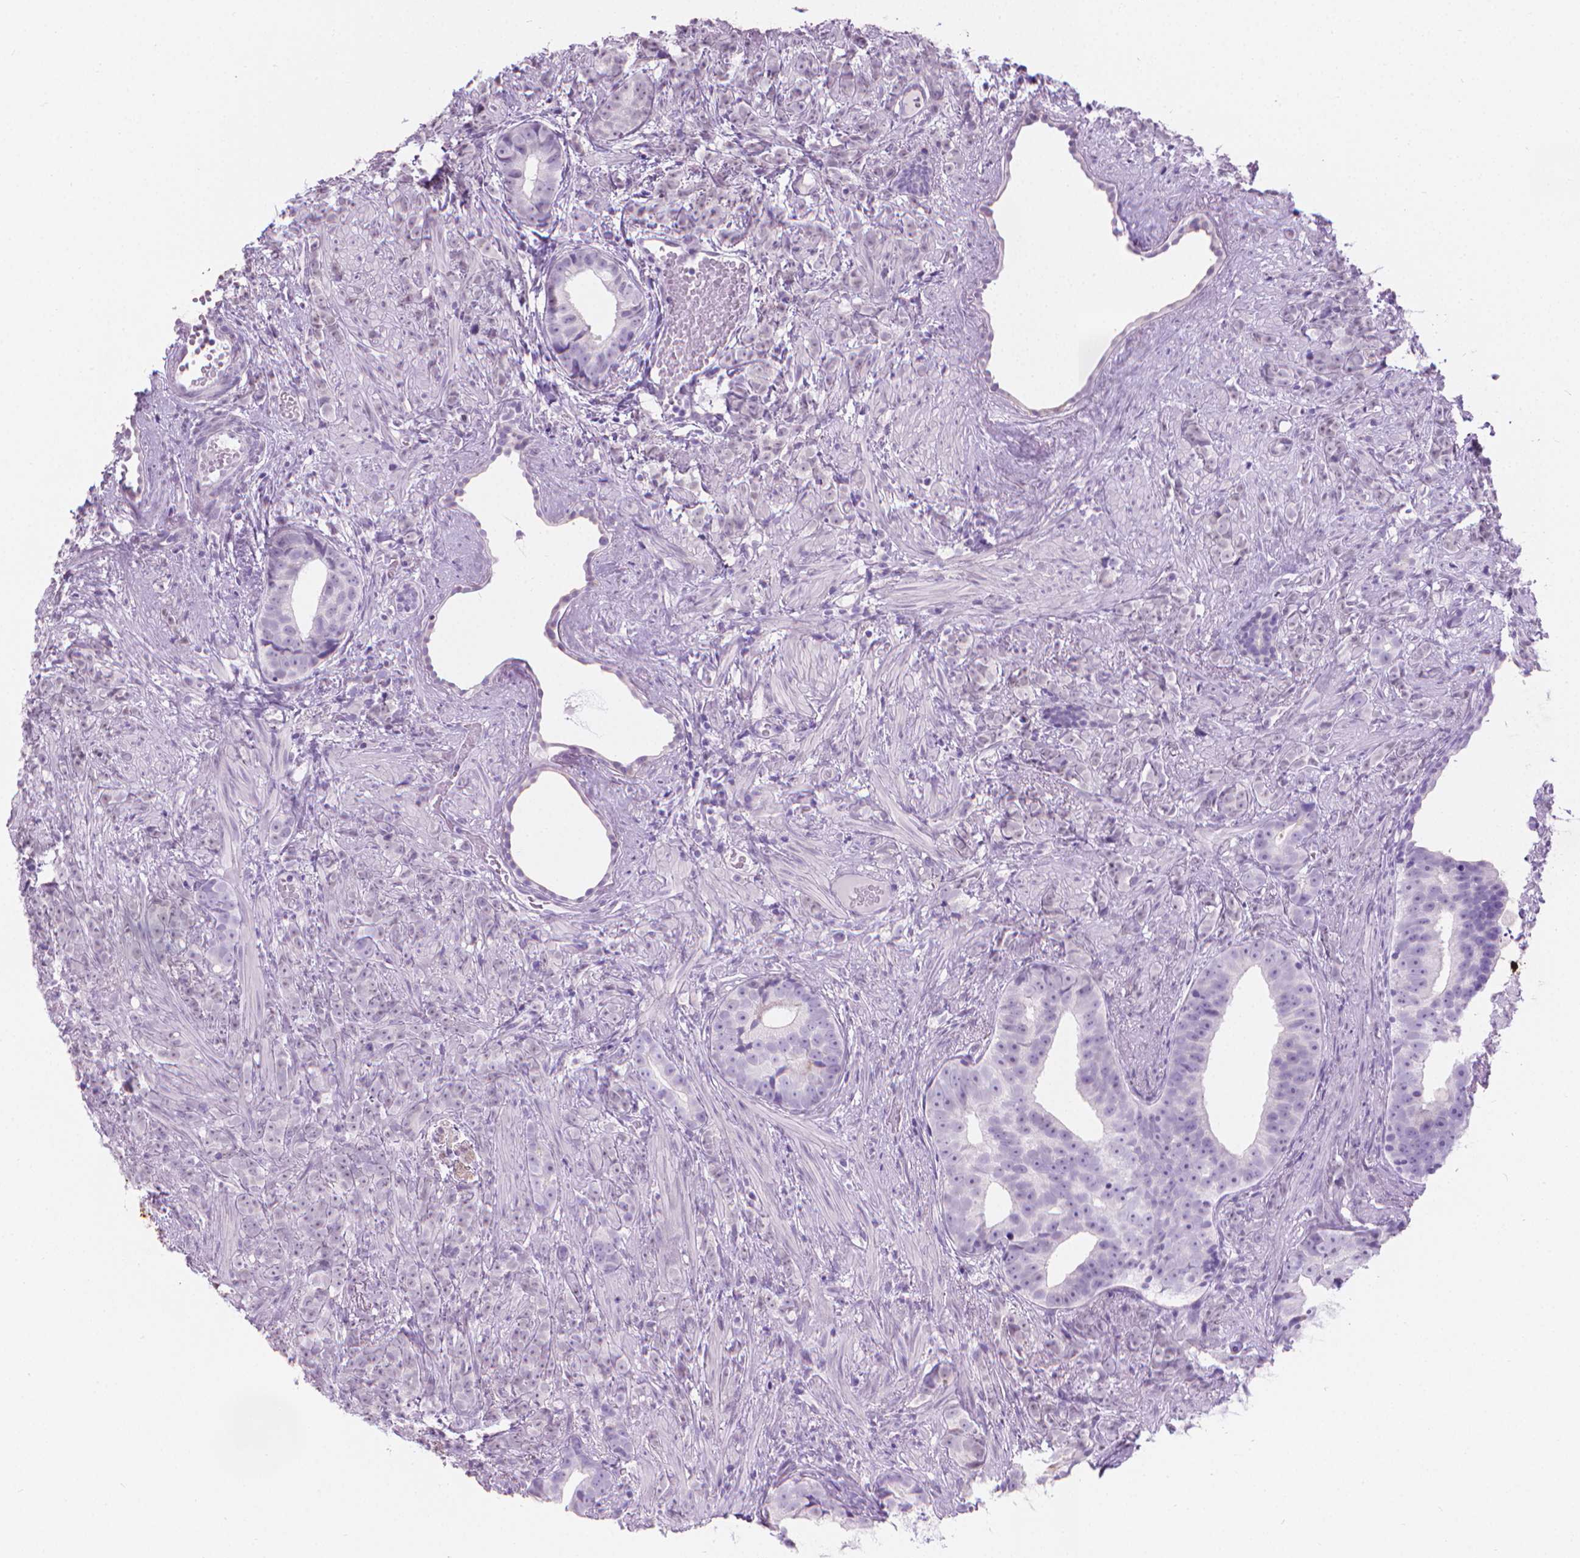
{"staining": {"intensity": "negative", "quantity": "none", "location": "none"}, "tissue": "prostate cancer", "cell_type": "Tumor cells", "image_type": "cancer", "snomed": [{"axis": "morphology", "description": "Adenocarcinoma, High grade"}, {"axis": "topography", "description": "Prostate"}], "caption": "Protein analysis of prostate cancer shows no significant positivity in tumor cells. (DAB immunohistochemistry with hematoxylin counter stain).", "gene": "CFAP52", "patient": {"sex": "male", "age": 81}}